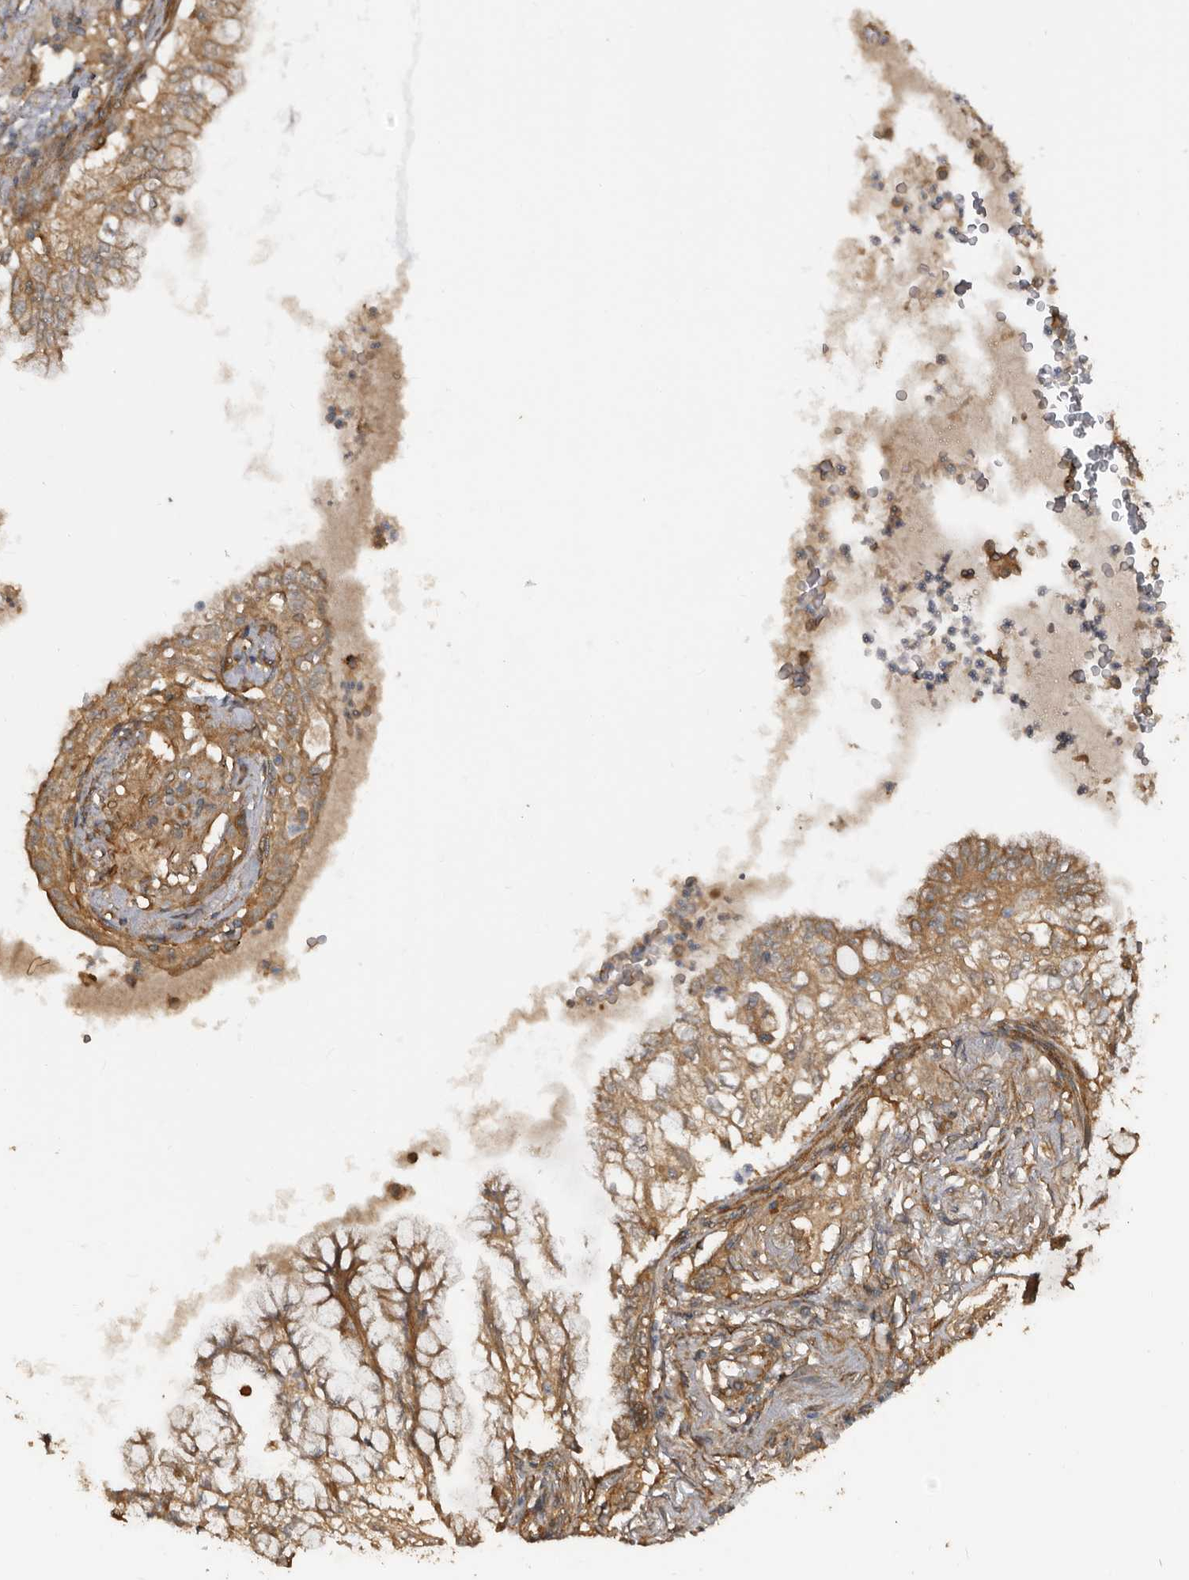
{"staining": {"intensity": "weak", "quantity": ">75%", "location": "cytoplasmic/membranous"}, "tissue": "lung cancer", "cell_type": "Tumor cells", "image_type": "cancer", "snomed": [{"axis": "morphology", "description": "Adenocarcinoma, NOS"}, {"axis": "topography", "description": "Lung"}], "caption": "Immunohistochemical staining of lung cancer displays low levels of weak cytoplasmic/membranous protein expression in about >75% of tumor cells.", "gene": "EXOC3L1", "patient": {"sex": "female", "age": 70}}